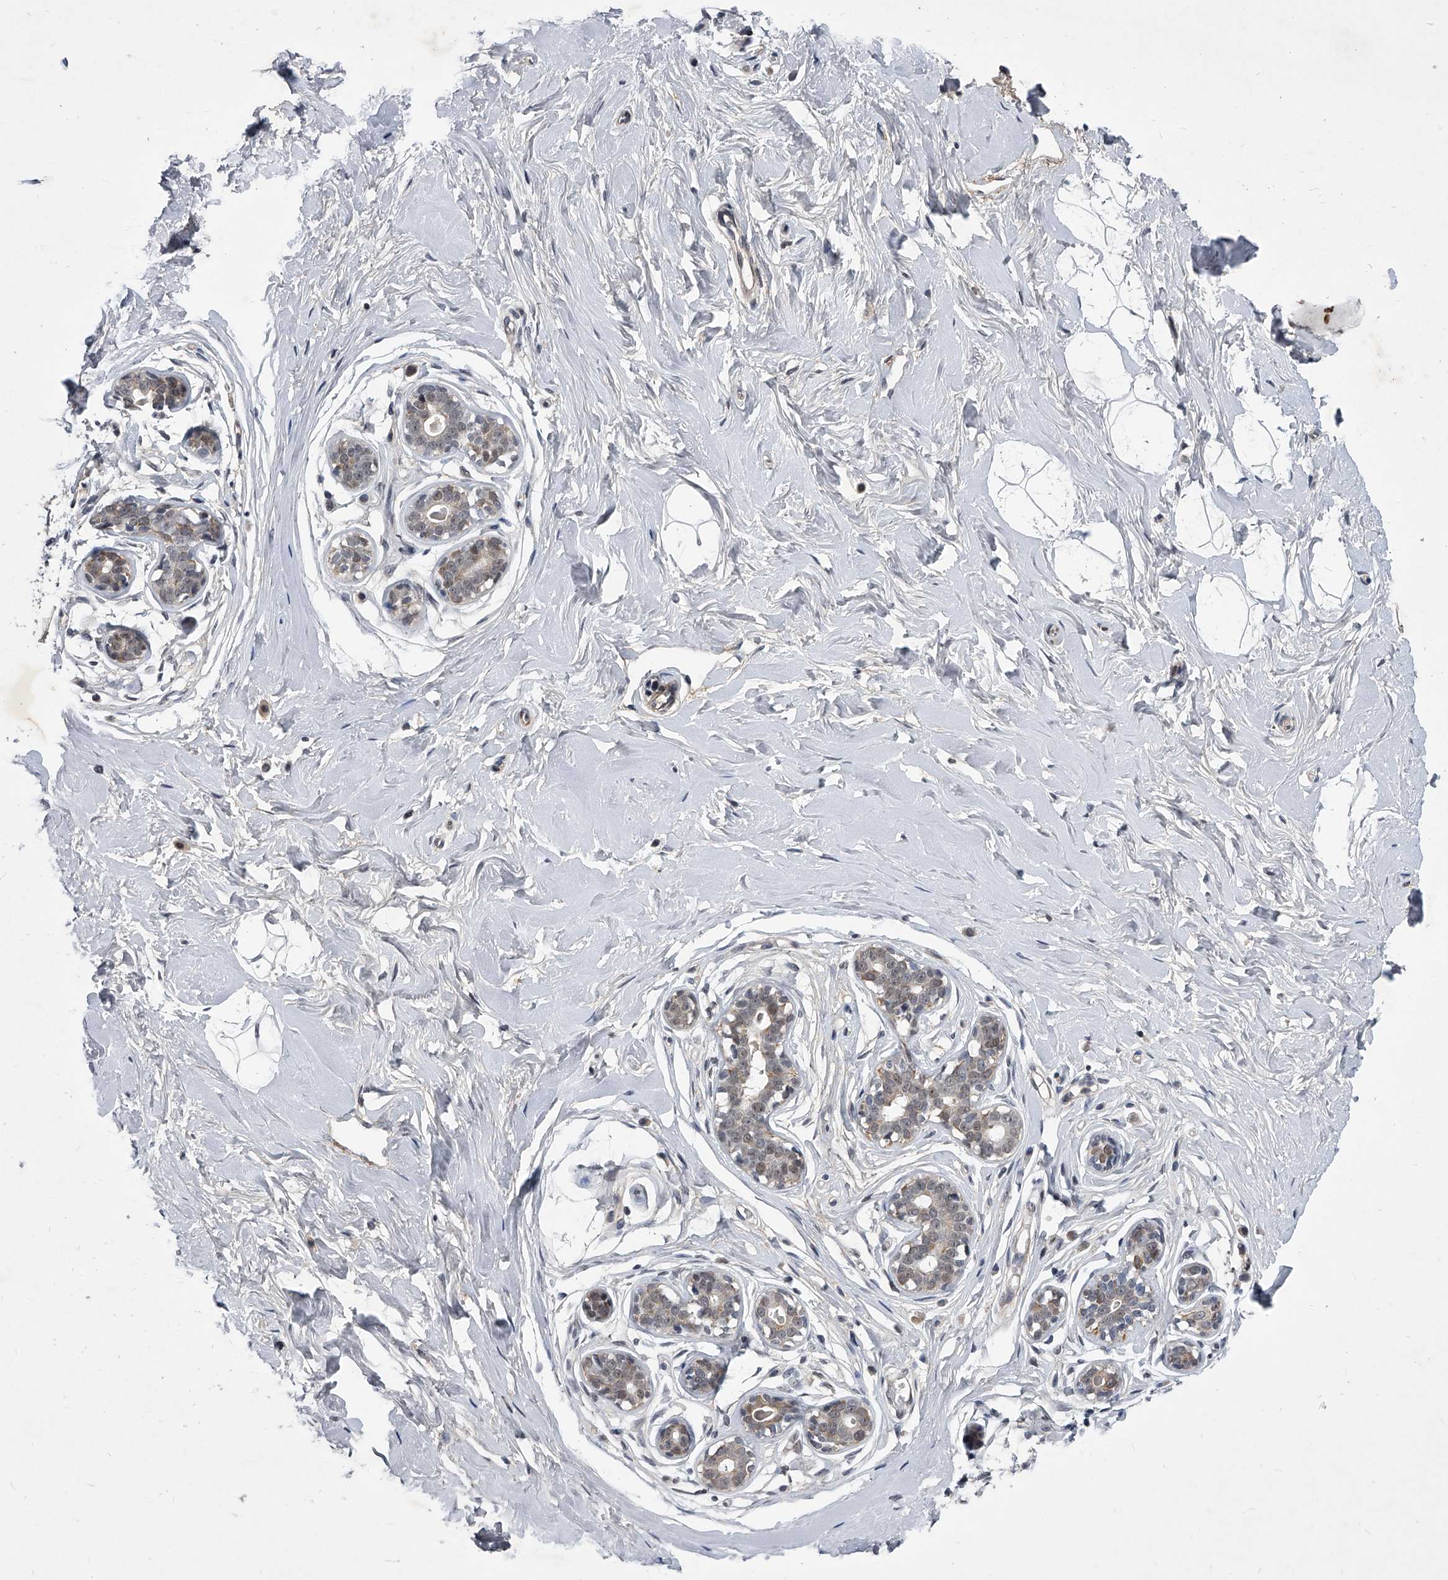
{"staining": {"intensity": "negative", "quantity": "none", "location": "none"}, "tissue": "breast", "cell_type": "Adipocytes", "image_type": "normal", "snomed": [{"axis": "morphology", "description": "Normal tissue, NOS"}, {"axis": "morphology", "description": "Adenoma, NOS"}, {"axis": "topography", "description": "Breast"}], "caption": "The image demonstrates no staining of adipocytes in benign breast.", "gene": "ZNF76", "patient": {"sex": "female", "age": 23}}